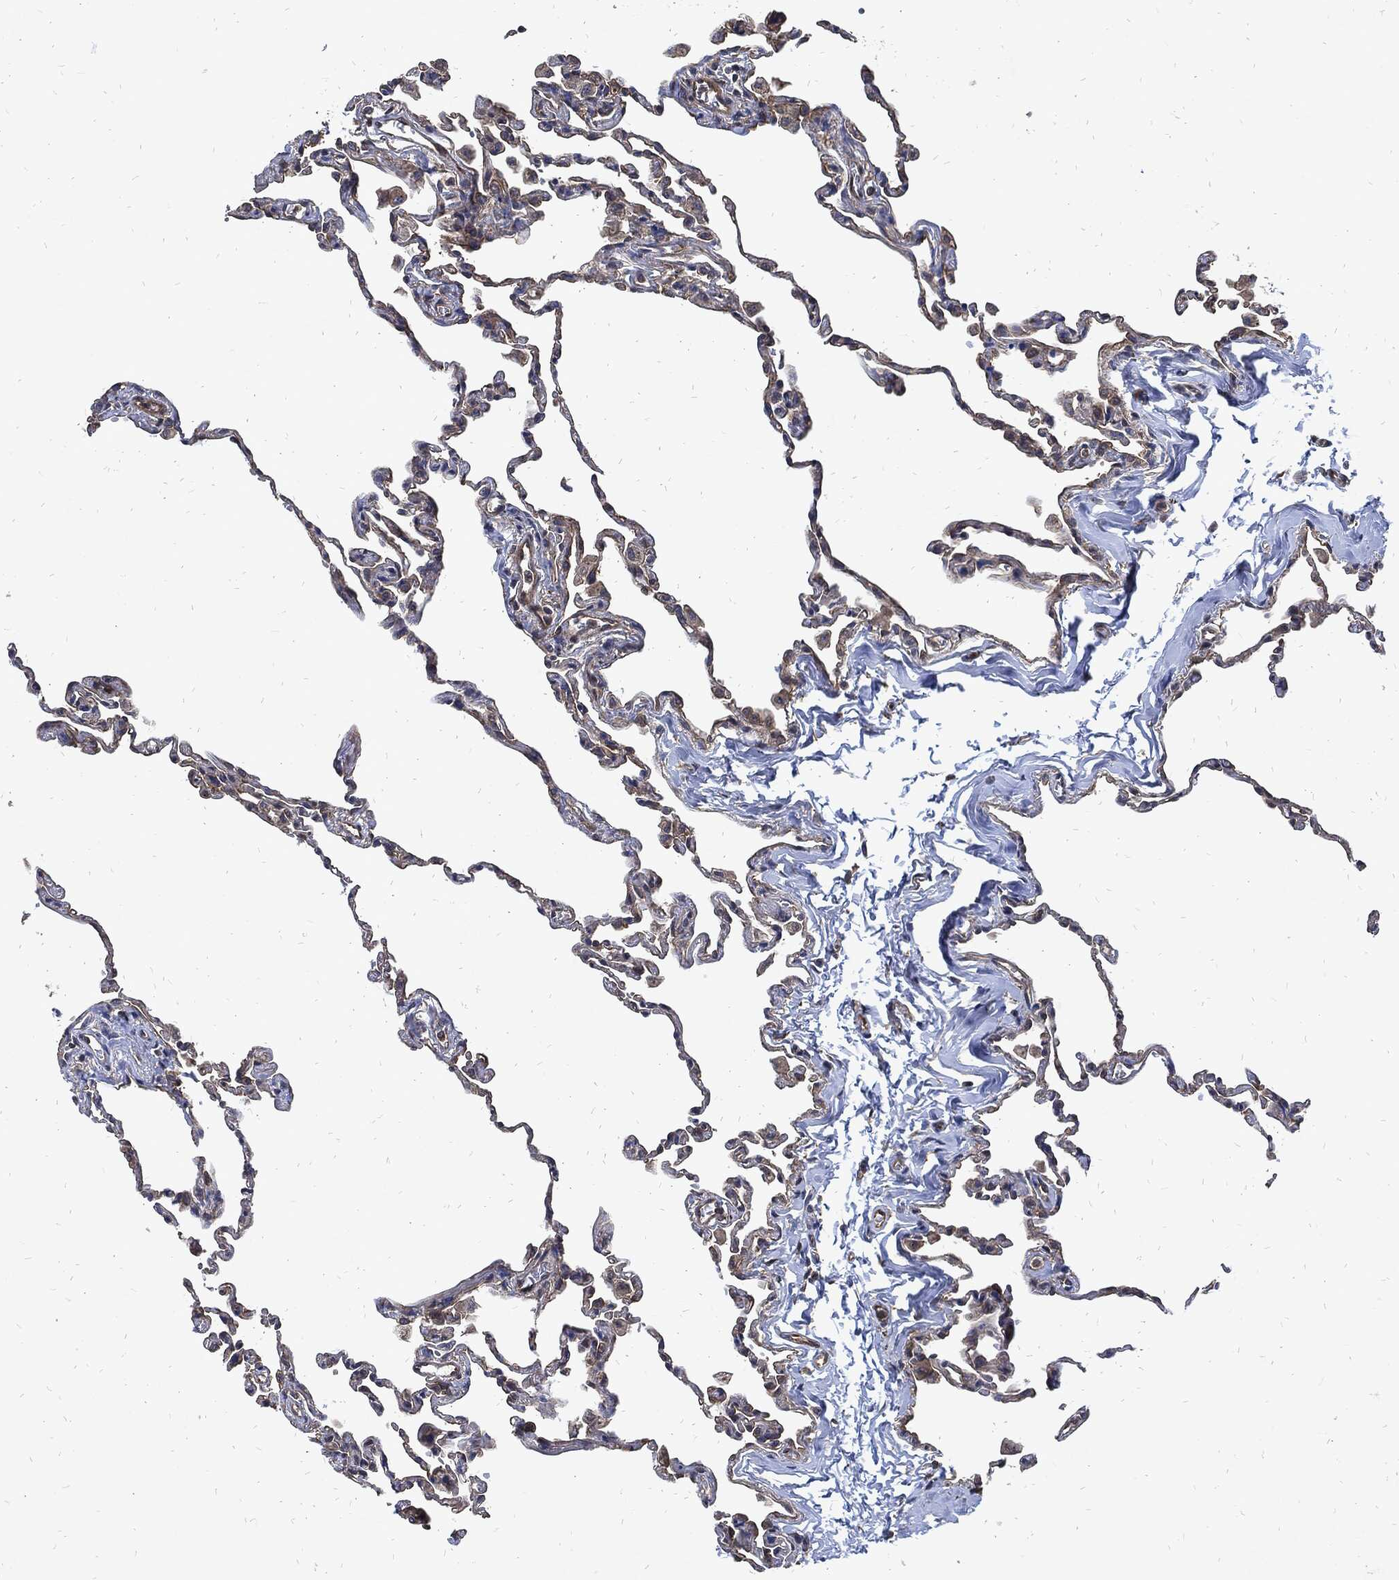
{"staining": {"intensity": "moderate", "quantity": "25%-75%", "location": "cytoplasmic/membranous"}, "tissue": "lung", "cell_type": "Alveolar cells", "image_type": "normal", "snomed": [{"axis": "morphology", "description": "Normal tissue, NOS"}, {"axis": "topography", "description": "Lung"}], "caption": "IHC staining of unremarkable lung, which shows medium levels of moderate cytoplasmic/membranous staining in about 25%-75% of alveolar cells indicating moderate cytoplasmic/membranous protein staining. The staining was performed using DAB (brown) for protein detection and nuclei were counterstained in hematoxylin (blue).", "gene": "DCTN1", "patient": {"sex": "female", "age": 57}}